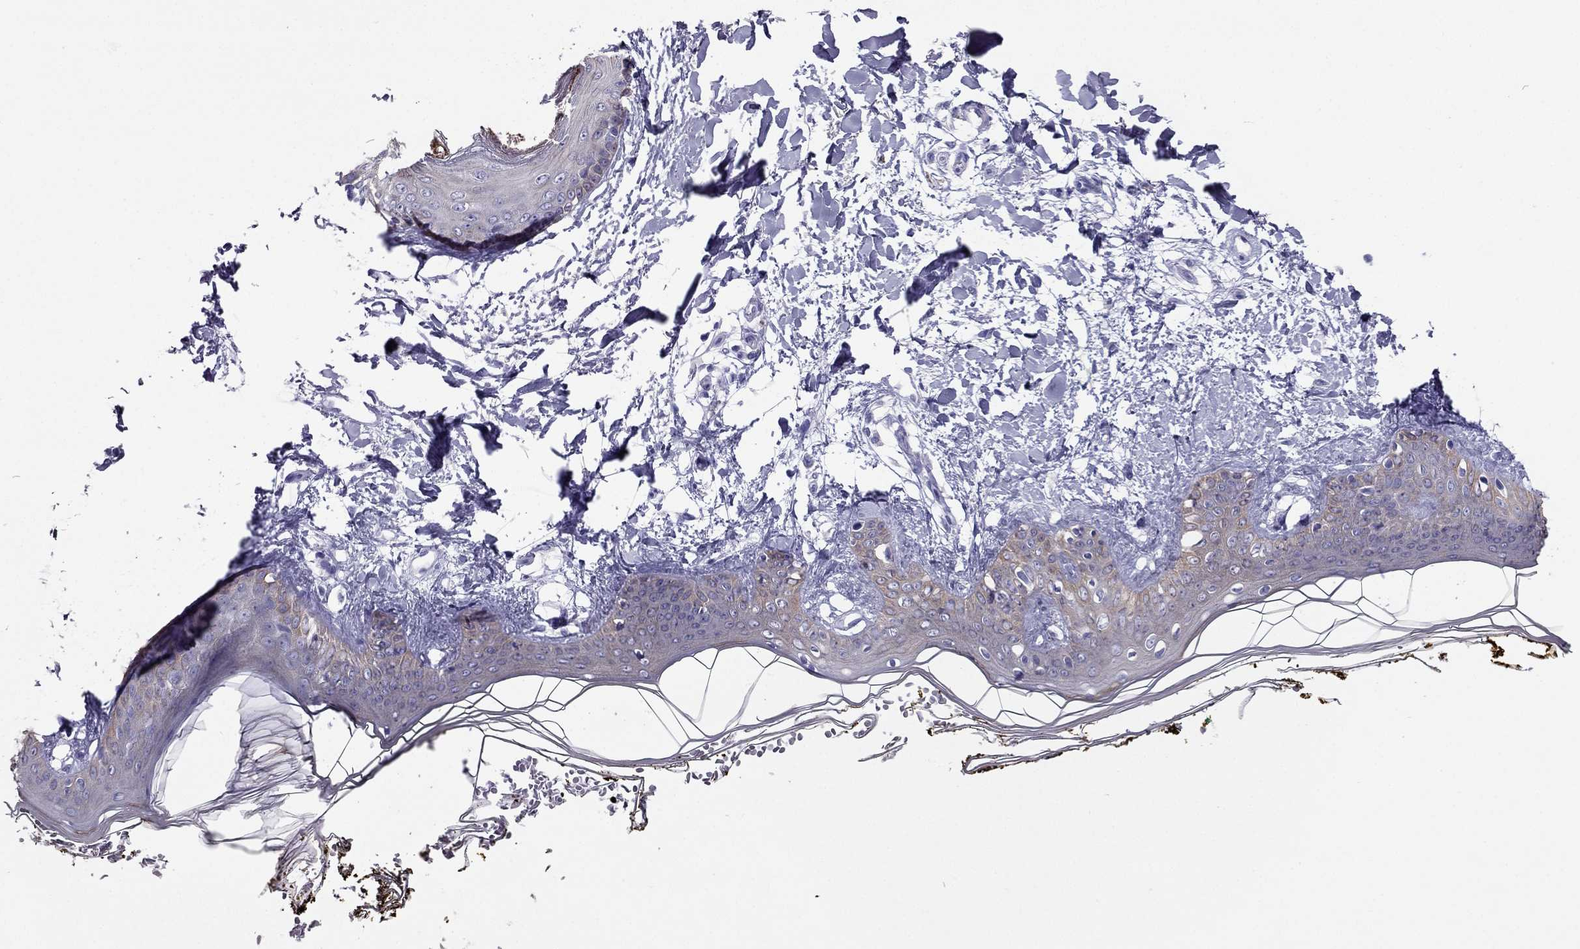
{"staining": {"intensity": "negative", "quantity": "none", "location": "none"}, "tissue": "skin", "cell_type": "Fibroblasts", "image_type": "normal", "snomed": [{"axis": "morphology", "description": "Normal tissue, NOS"}, {"axis": "topography", "description": "Skin"}], "caption": "This histopathology image is of normal skin stained with immunohistochemistry to label a protein in brown with the nuclei are counter-stained blue. There is no positivity in fibroblasts. (Brightfield microscopy of DAB IHC at high magnification).", "gene": "MAEL", "patient": {"sex": "female", "age": 34}}